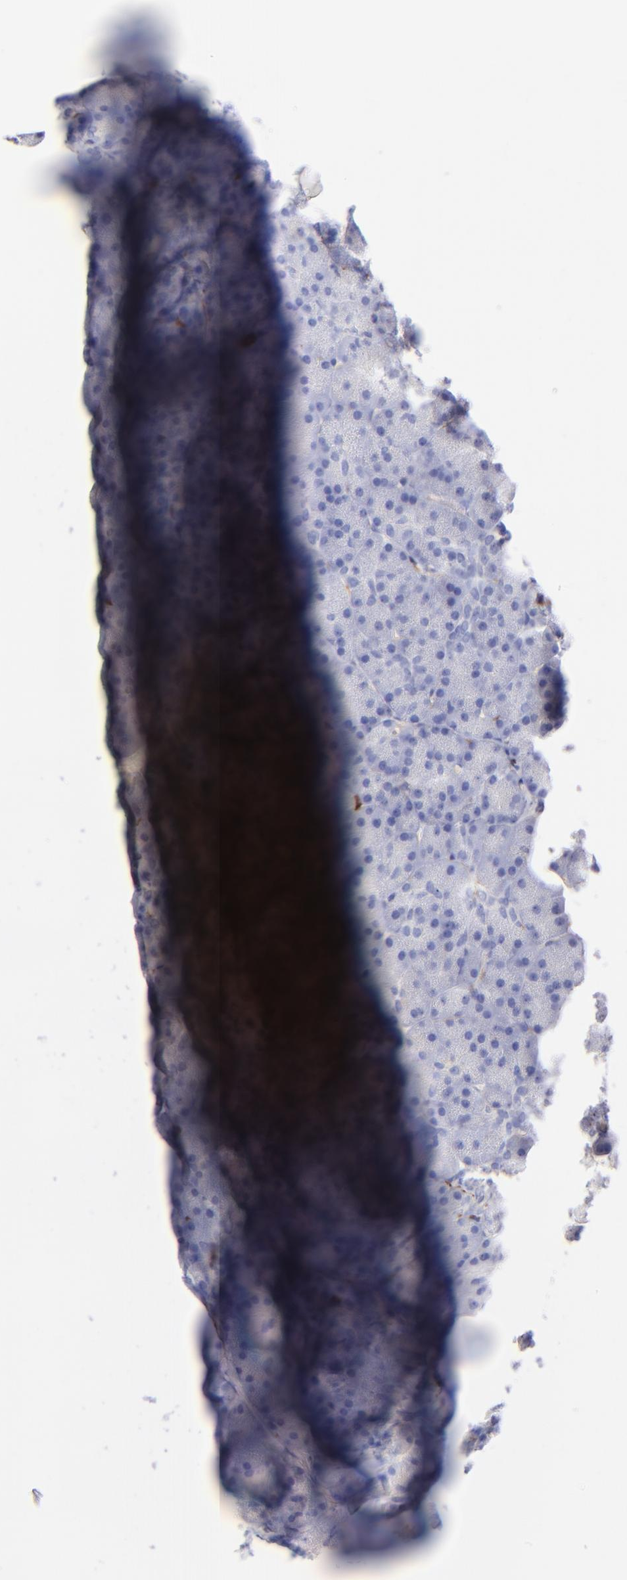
{"staining": {"intensity": "negative", "quantity": "none", "location": "none"}, "tissue": "pancreas", "cell_type": "Exocrine glandular cells", "image_type": "normal", "snomed": [{"axis": "morphology", "description": "Normal tissue, NOS"}, {"axis": "topography", "description": "Pancreas"}], "caption": "This is an immunohistochemistry micrograph of normal pancreas. There is no positivity in exocrine glandular cells.", "gene": "AHNAK2", "patient": {"sex": "female", "age": 35}}